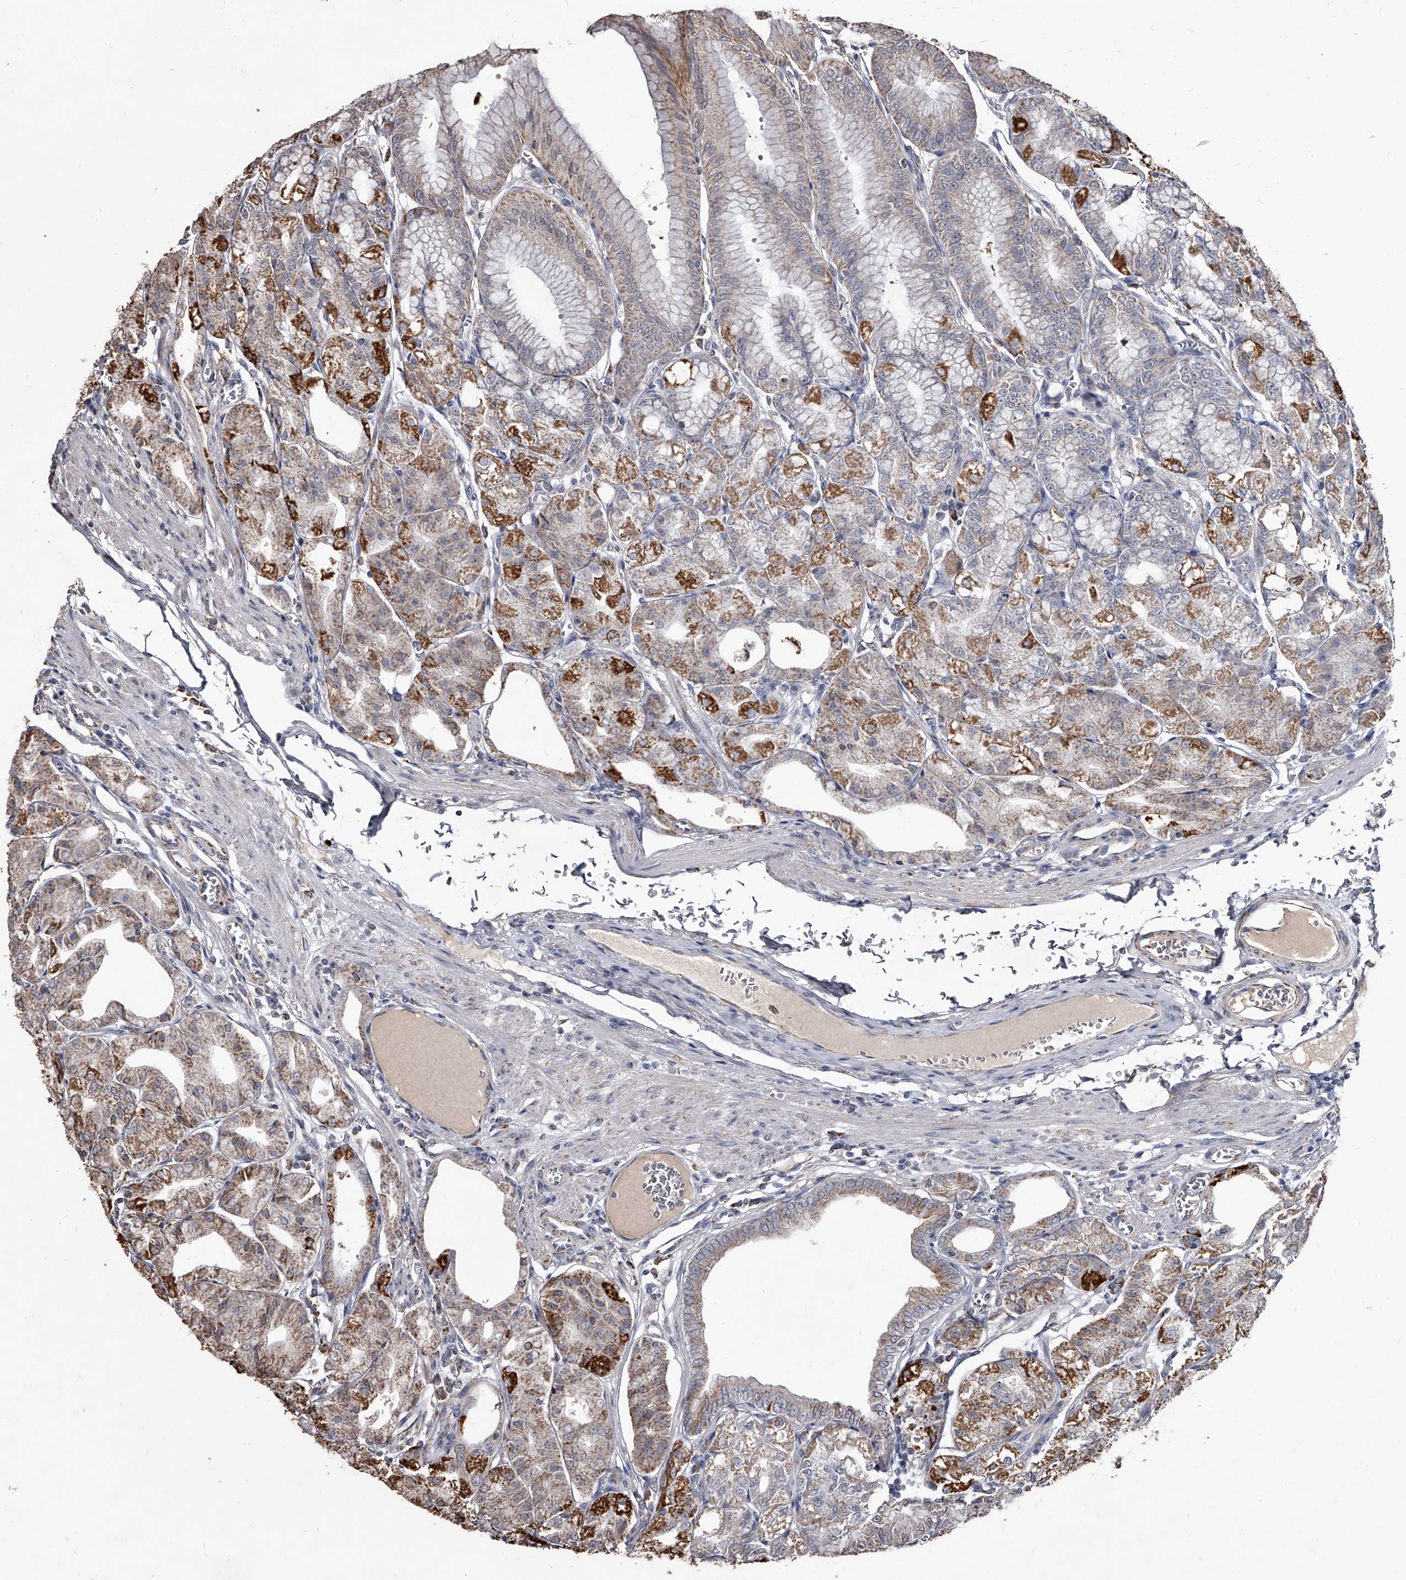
{"staining": {"intensity": "strong", "quantity": "25%-75%", "location": "cytoplasmic/membranous"}, "tissue": "stomach", "cell_type": "Glandular cells", "image_type": "normal", "snomed": [{"axis": "morphology", "description": "Normal tissue, NOS"}, {"axis": "topography", "description": "Stomach, lower"}], "caption": "IHC histopathology image of unremarkable human stomach stained for a protein (brown), which reveals high levels of strong cytoplasmic/membranous positivity in about 25%-75% of glandular cells.", "gene": "GPR183", "patient": {"sex": "male", "age": 71}}